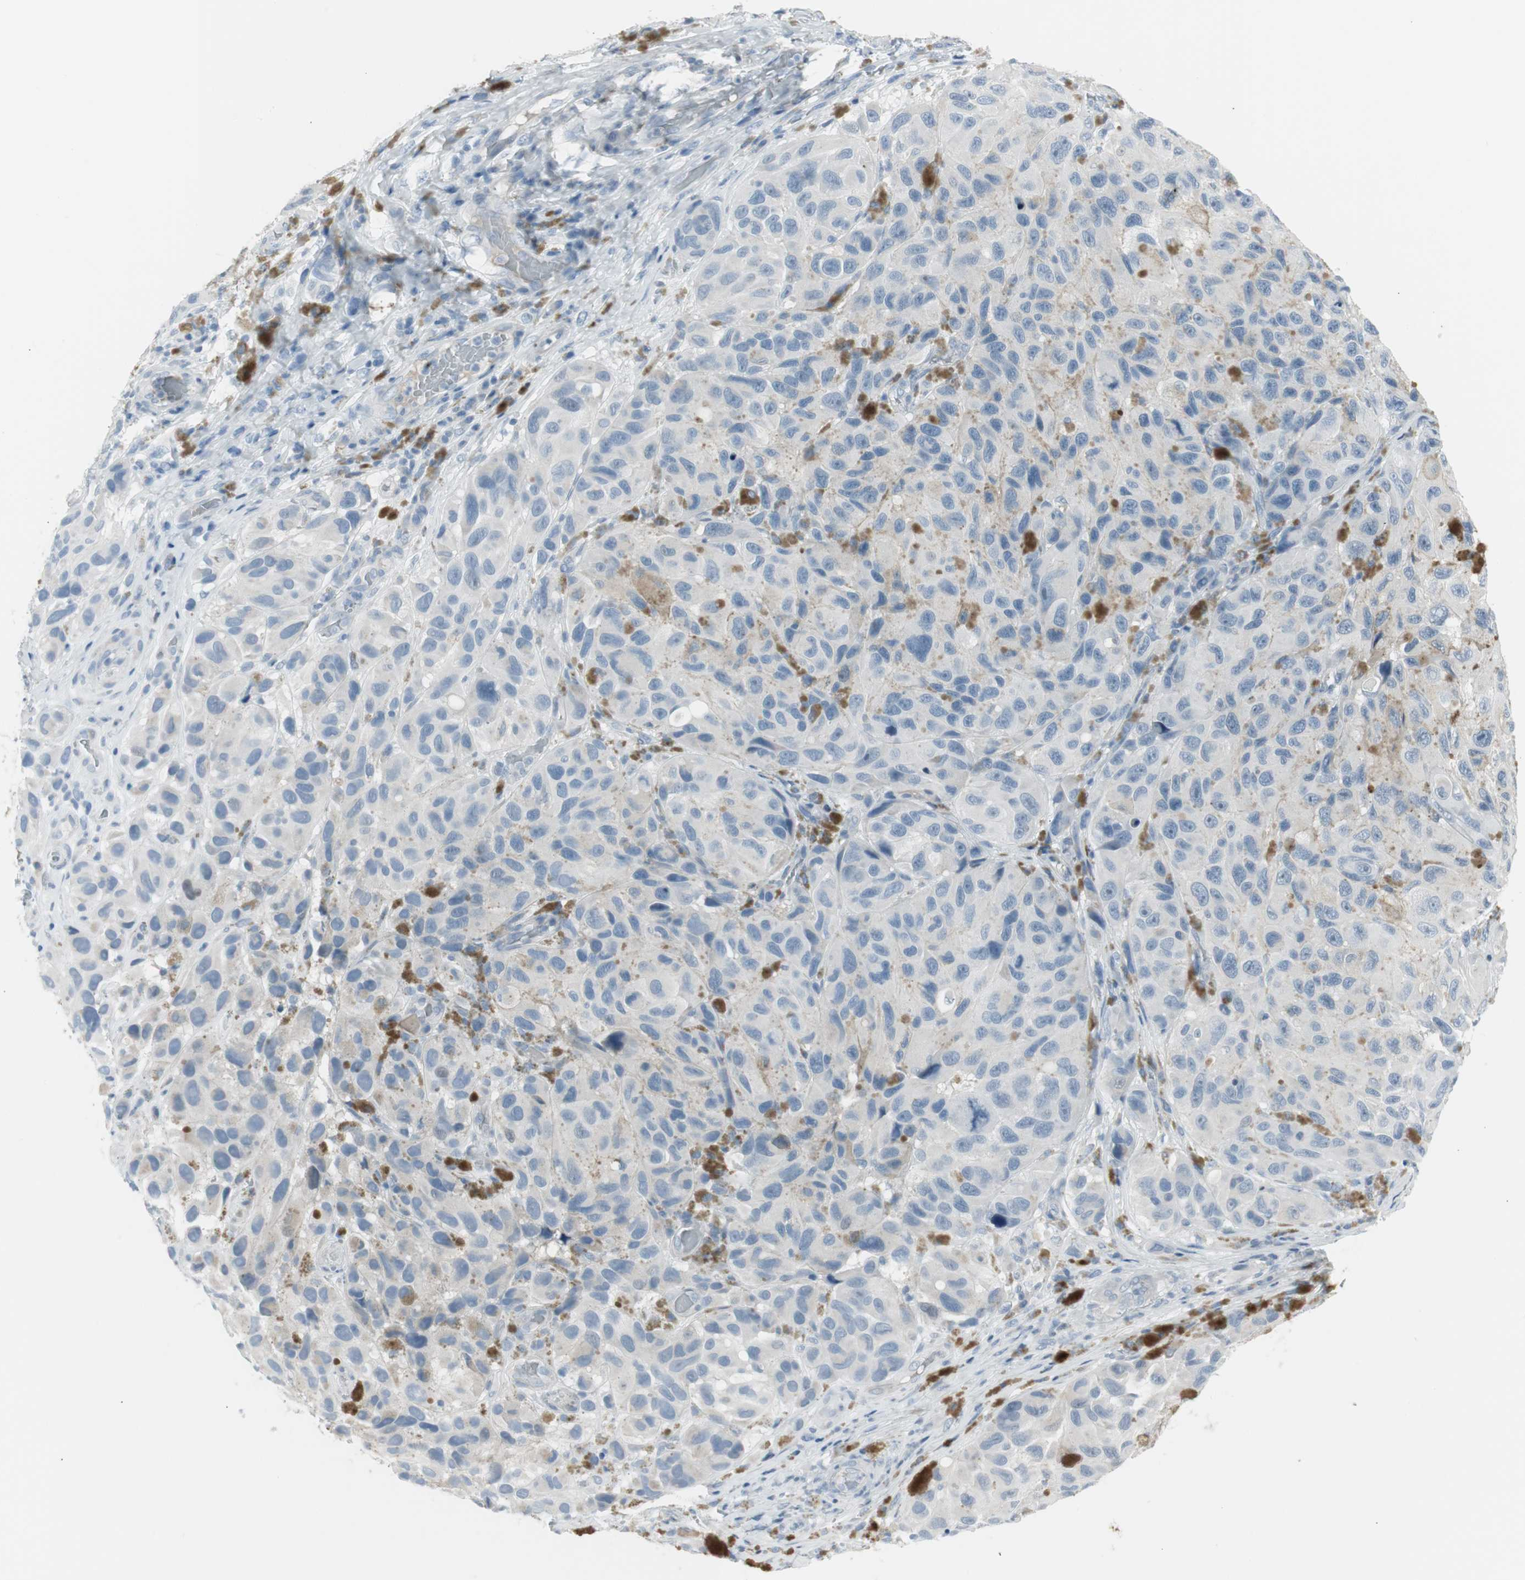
{"staining": {"intensity": "negative", "quantity": "none", "location": "none"}, "tissue": "melanoma", "cell_type": "Tumor cells", "image_type": "cancer", "snomed": [{"axis": "morphology", "description": "Malignant melanoma, NOS"}, {"axis": "topography", "description": "Skin"}], "caption": "There is no significant expression in tumor cells of melanoma. (DAB immunohistochemistry, high magnification).", "gene": "AGR2", "patient": {"sex": "female", "age": 73}}